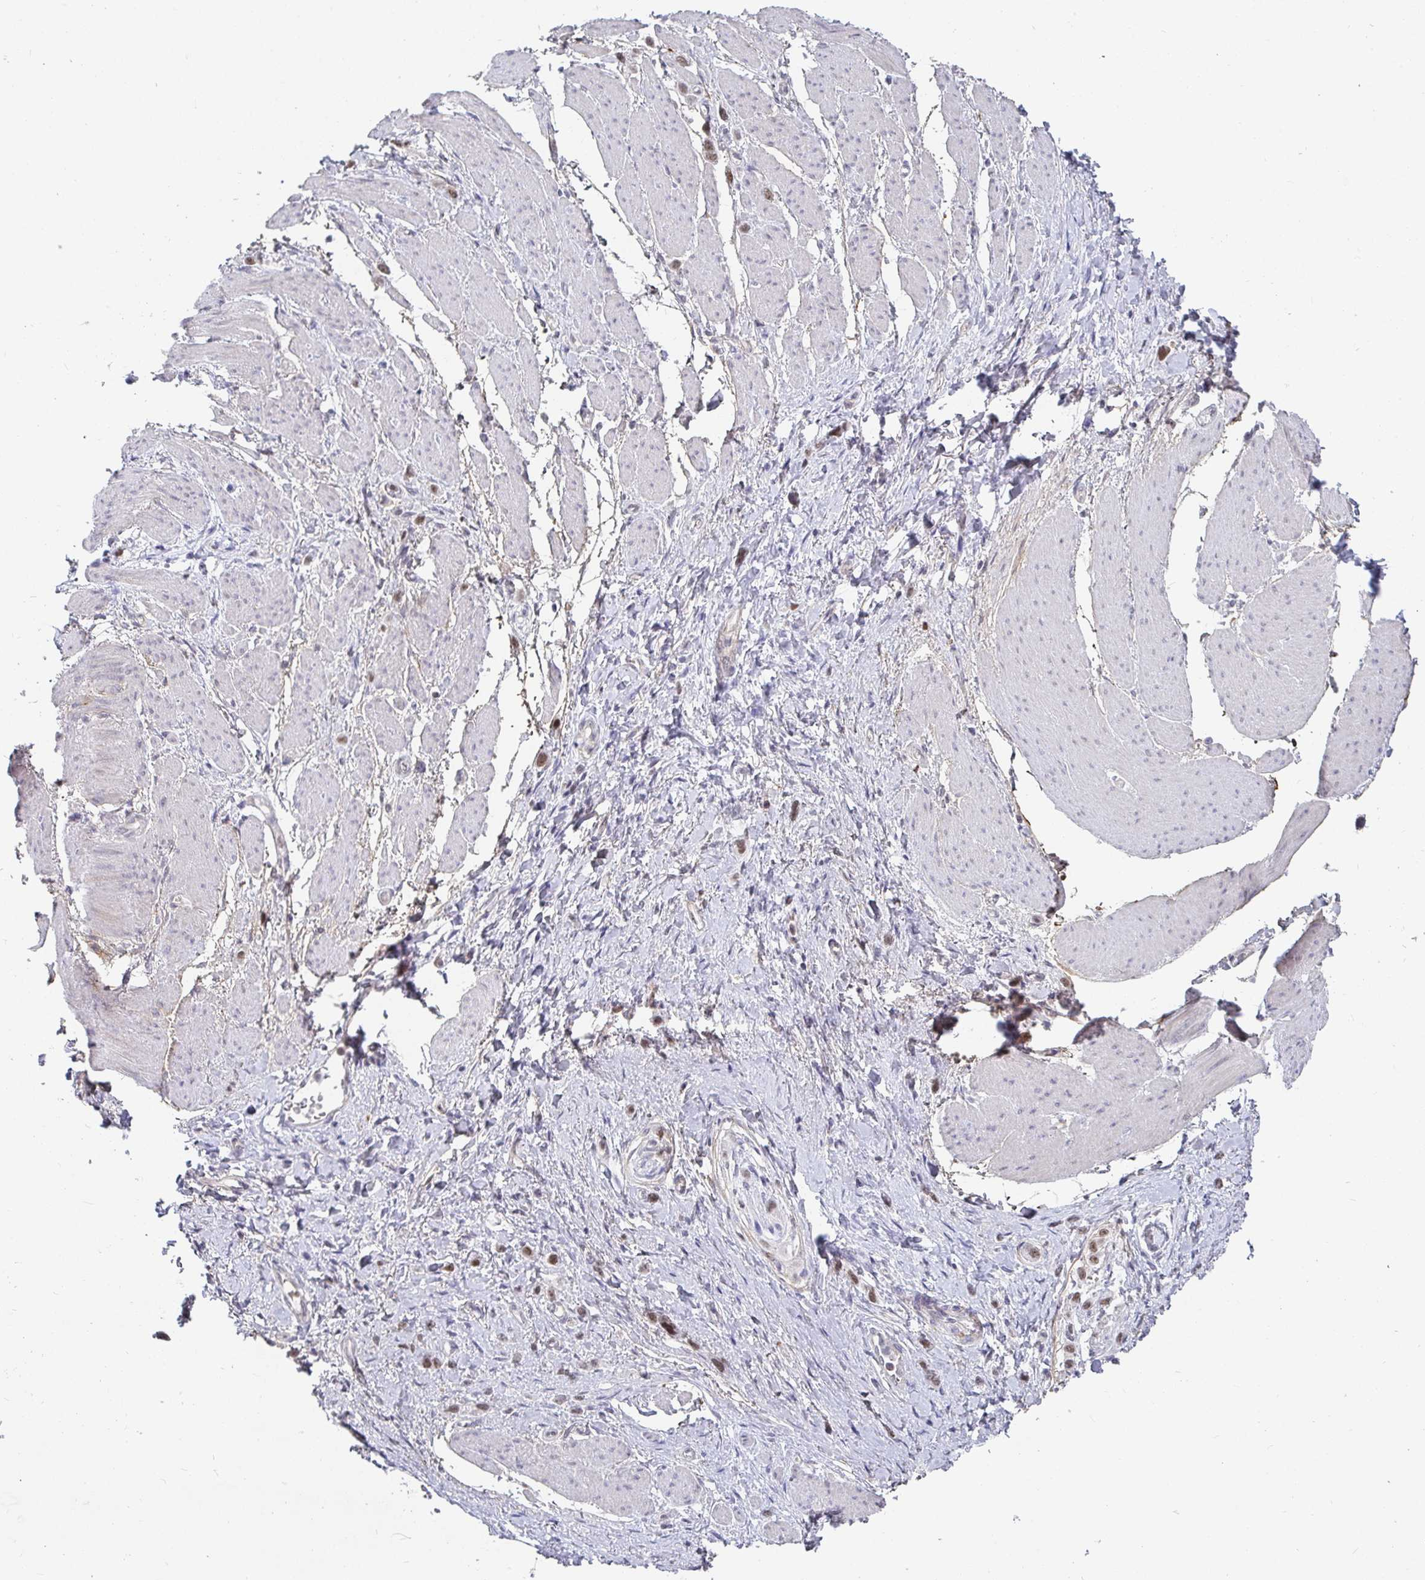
{"staining": {"intensity": "moderate", "quantity": ">75%", "location": "nuclear"}, "tissue": "stomach cancer", "cell_type": "Tumor cells", "image_type": "cancer", "snomed": [{"axis": "morphology", "description": "Adenocarcinoma, NOS"}, {"axis": "topography", "description": "Stomach"}], "caption": "Protein expression analysis of human stomach cancer reveals moderate nuclear expression in approximately >75% of tumor cells. Using DAB (brown) and hematoxylin (blue) stains, captured at high magnification using brightfield microscopy.", "gene": "RCOR1", "patient": {"sex": "female", "age": 65}}